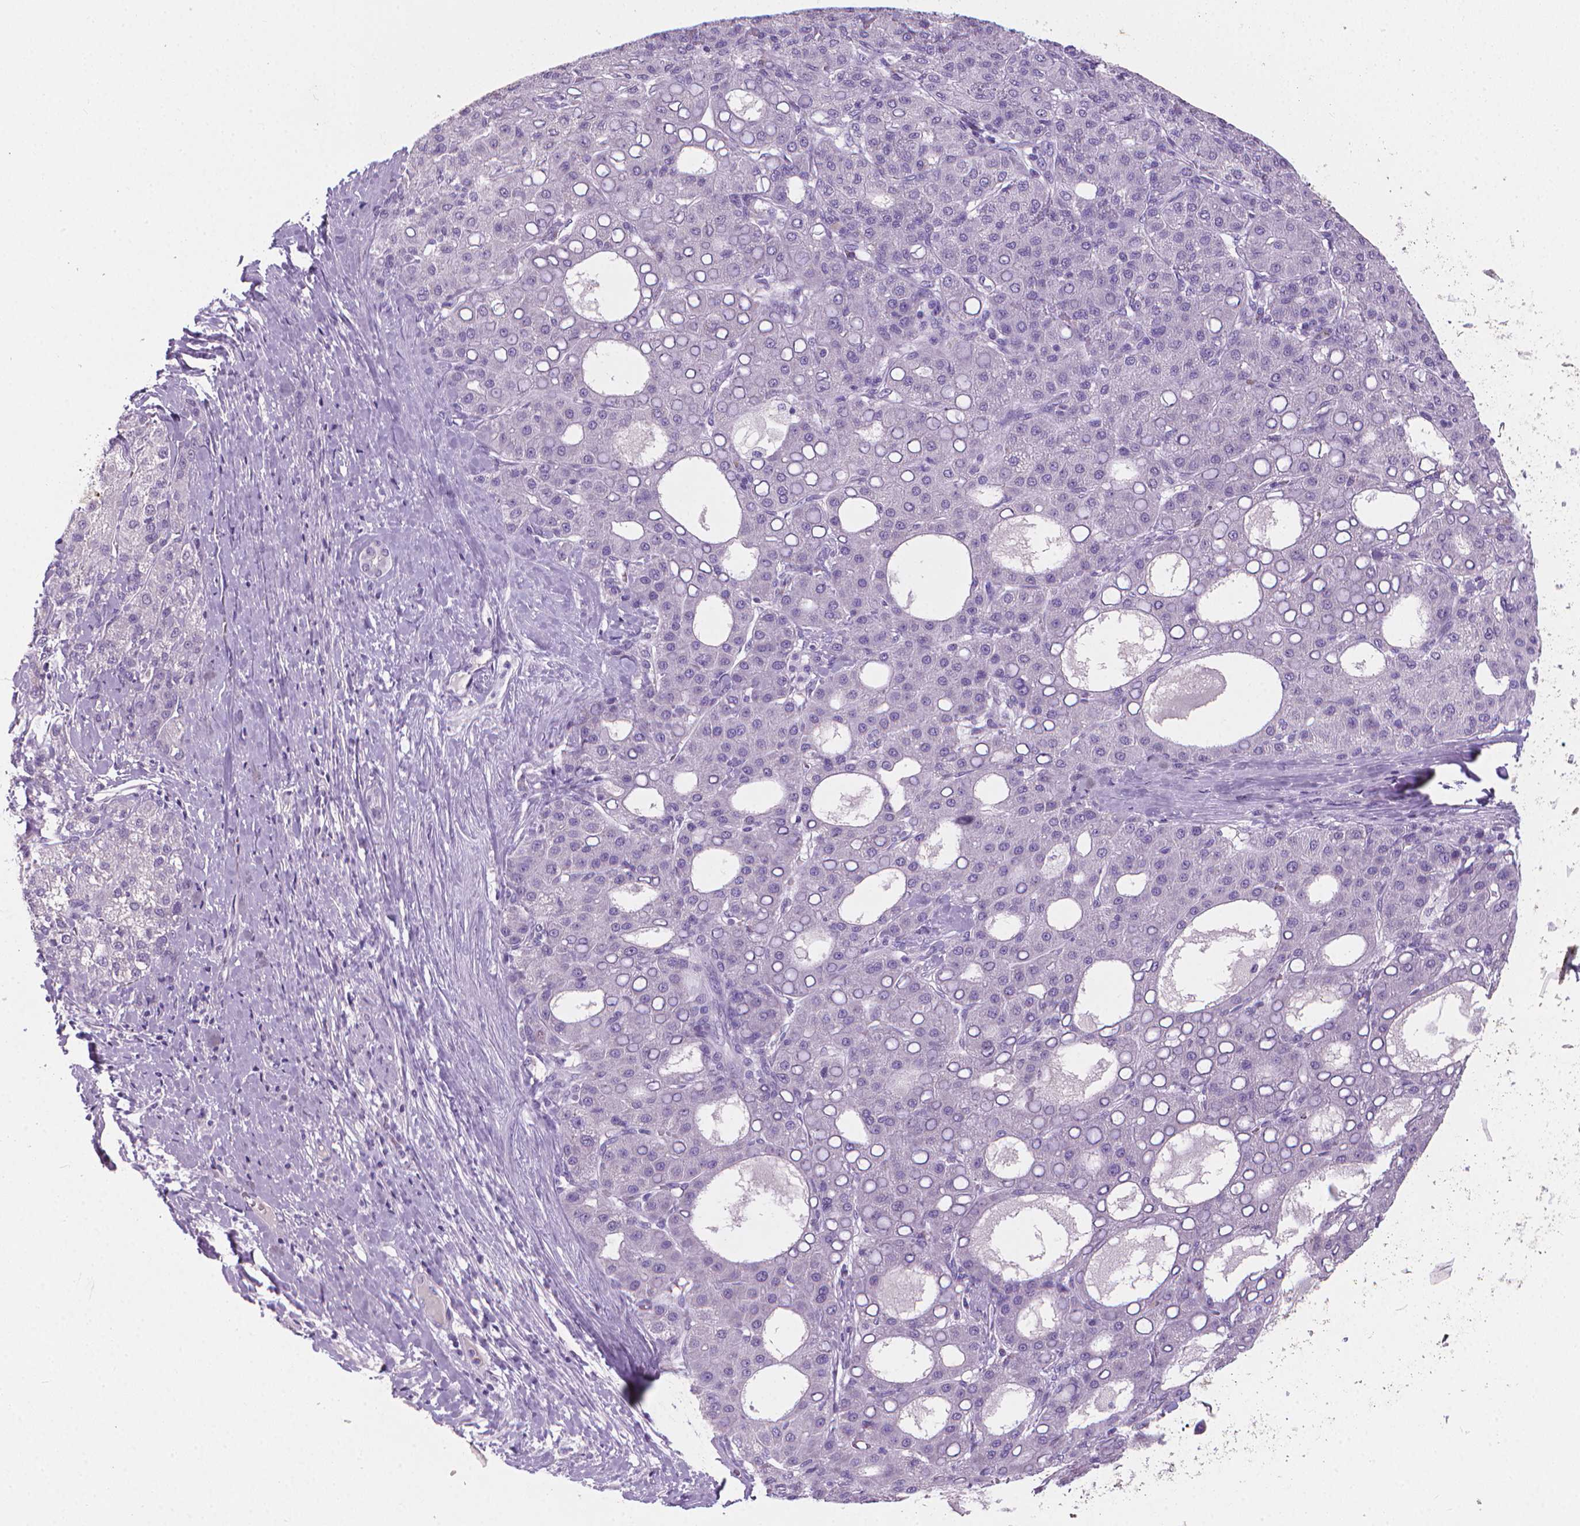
{"staining": {"intensity": "negative", "quantity": "none", "location": "none"}, "tissue": "liver cancer", "cell_type": "Tumor cells", "image_type": "cancer", "snomed": [{"axis": "morphology", "description": "Carcinoma, Hepatocellular, NOS"}, {"axis": "topography", "description": "Liver"}], "caption": "An image of liver hepatocellular carcinoma stained for a protein exhibits no brown staining in tumor cells.", "gene": "XPNPEP2", "patient": {"sex": "male", "age": 65}}